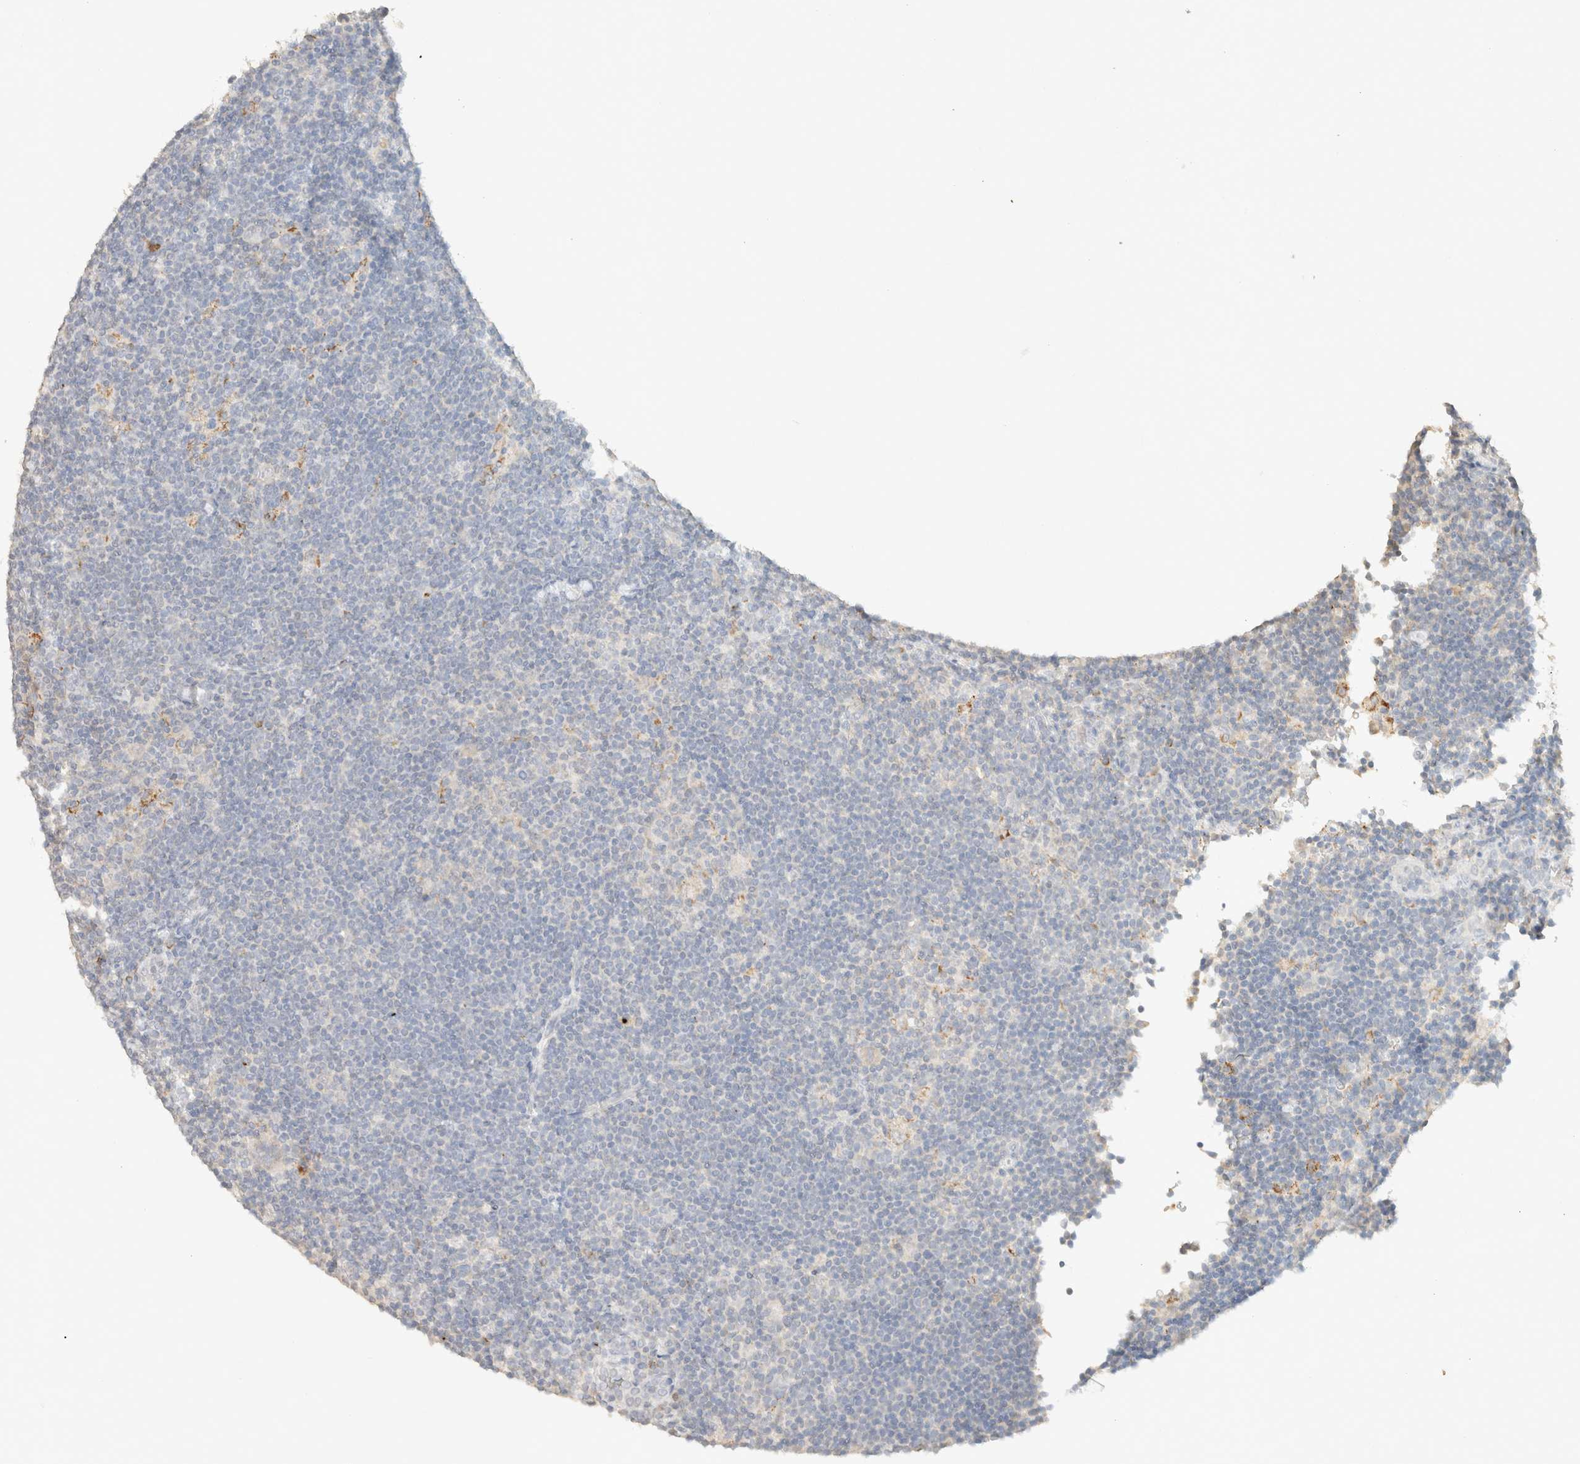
{"staining": {"intensity": "negative", "quantity": "none", "location": "none"}, "tissue": "lymphoma", "cell_type": "Tumor cells", "image_type": "cancer", "snomed": [{"axis": "morphology", "description": "Hodgkin's disease, NOS"}, {"axis": "topography", "description": "Lymph node"}], "caption": "The IHC micrograph has no significant staining in tumor cells of lymphoma tissue. (Brightfield microscopy of DAB (3,3'-diaminobenzidine) immunohistochemistry at high magnification).", "gene": "CPA1", "patient": {"sex": "female", "age": 57}}